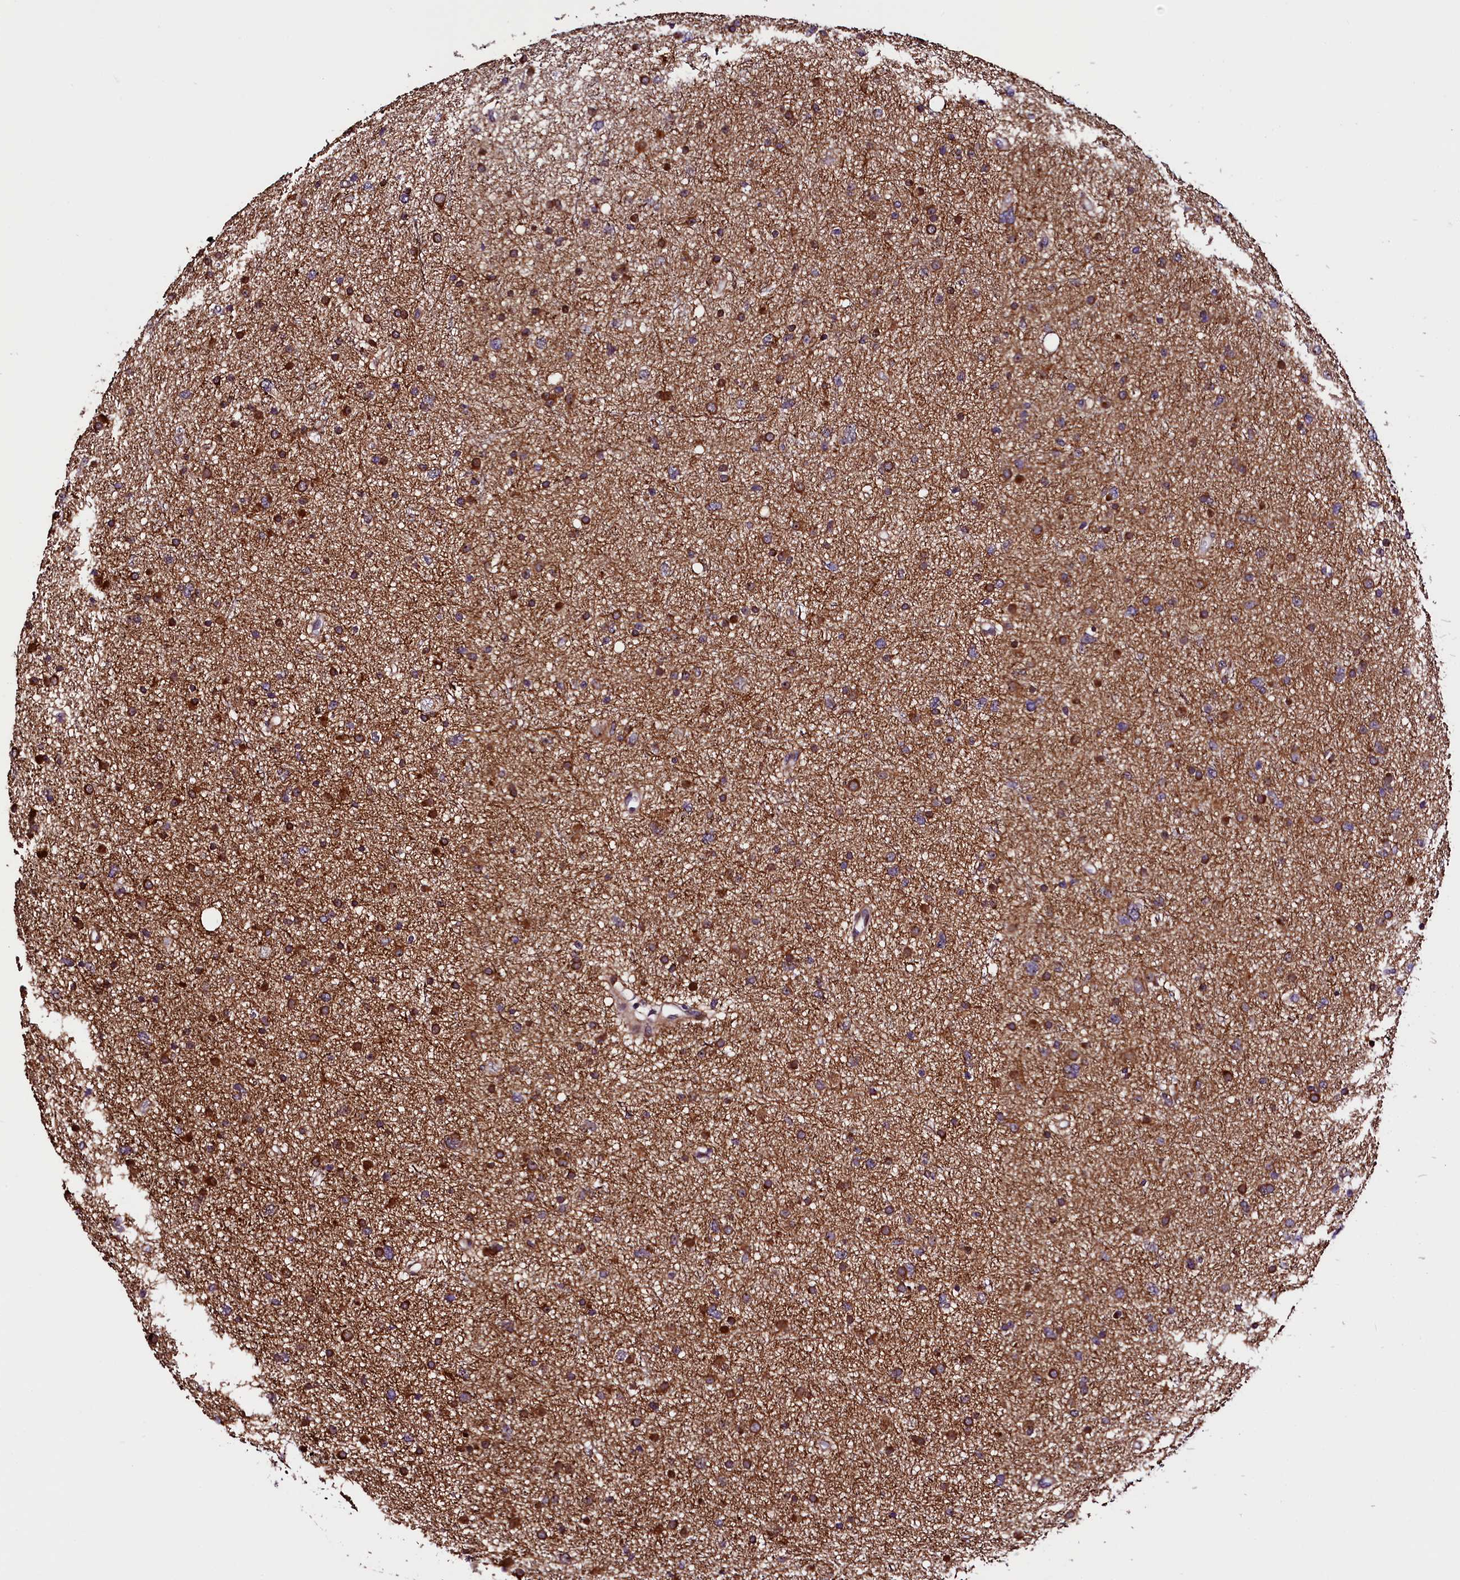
{"staining": {"intensity": "moderate", "quantity": "25%-75%", "location": "cytoplasmic/membranous"}, "tissue": "glioma", "cell_type": "Tumor cells", "image_type": "cancer", "snomed": [{"axis": "morphology", "description": "Glioma, malignant, Low grade"}, {"axis": "topography", "description": "Cerebral cortex"}], "caption": "Protein expression by IHC demonstrates moderate cytoplasmic/membranous positivity in approximately 25%-75% of tumor cells in glioma.", "gene": "TRMT112", "patient": {"sex": "female", "age": 39}}